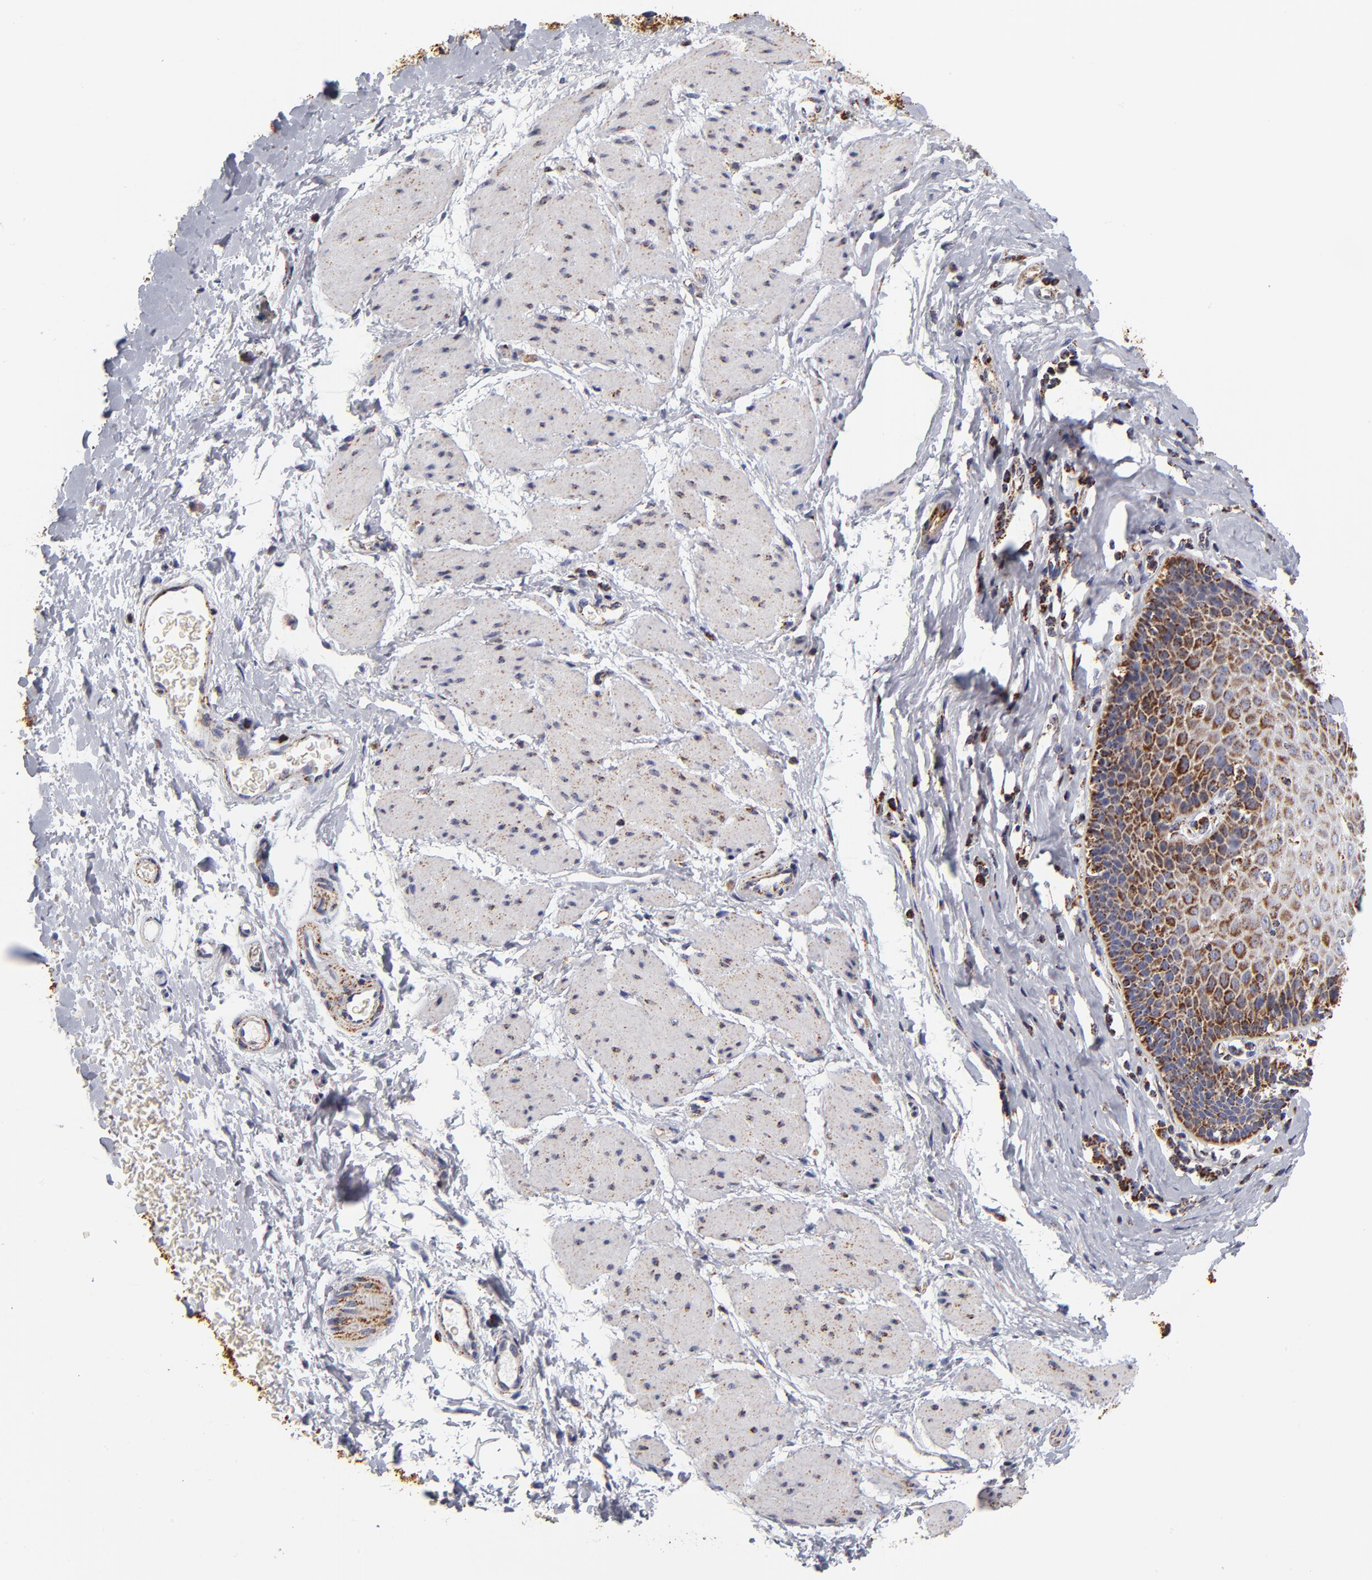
{"staining": {"intensity": "strong", "quantity": ">75%", "location": "cytoplasmic/membranous"}, "tissue": "esophagus", "cell_type": "Squamous epithelial cells", "image_type": "normal", "snomed": [{"axis": "morphology", "description": "Normal tissue, NOS"}, {"axis": "topography", "description": "Esophagus"}], "caption": "A high-resolution histopathology image shows immunohistochemistry staining of unremarkable esophagus, which displays strong cytoplasmic/membranous expression in about >75% of squamous epithelial cells. The staining is performed using DAB (3,3'-diaminobenzidine) brown chromogen to label protein expression. The nuclei are counter-stained blue using hematoxylin.", "gene": "ECHS1", "patient": {"sex": "female", "age": 61}}